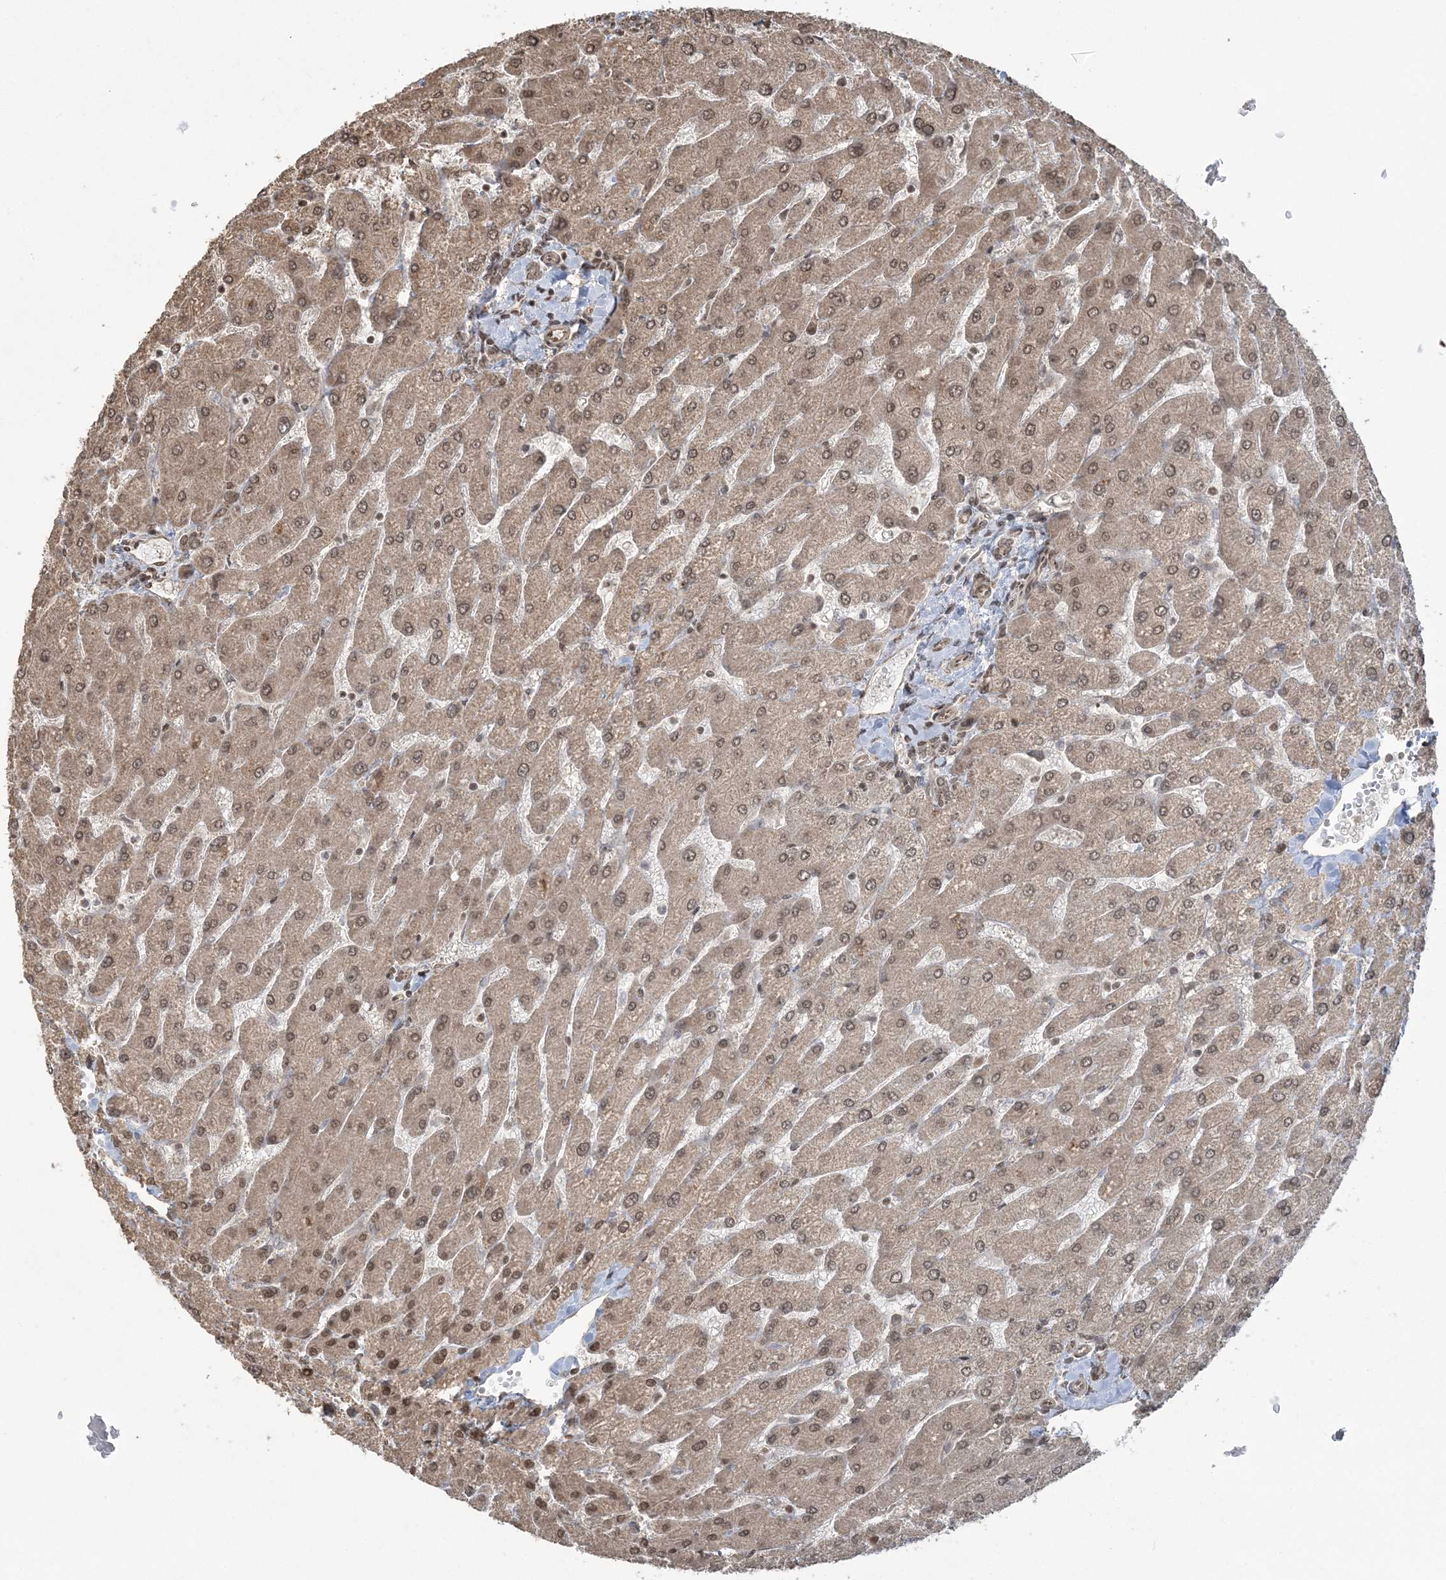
{"staining": {"intensity": "moderate", "quantity": ">75%", "location": "cytoplasmic/membranous,nuclear"}, "tissue": "liver", "cell_type": "Cholangiocytes", "image_type": "normal", "snomed": [{"axis": "morphology", "description": "Normal tissue, NOS"}, {"axis": "topography", "description": "Liver"}], "caption": "Normal liver was stained to show a protein in brown. There is medium levels of moderate cytoplasmic/membranous,nuclear positivity in approximately >75% of cholangiocytes.", "gene": "ZNF839", "patient": {"sex": "male", "age": 55}}